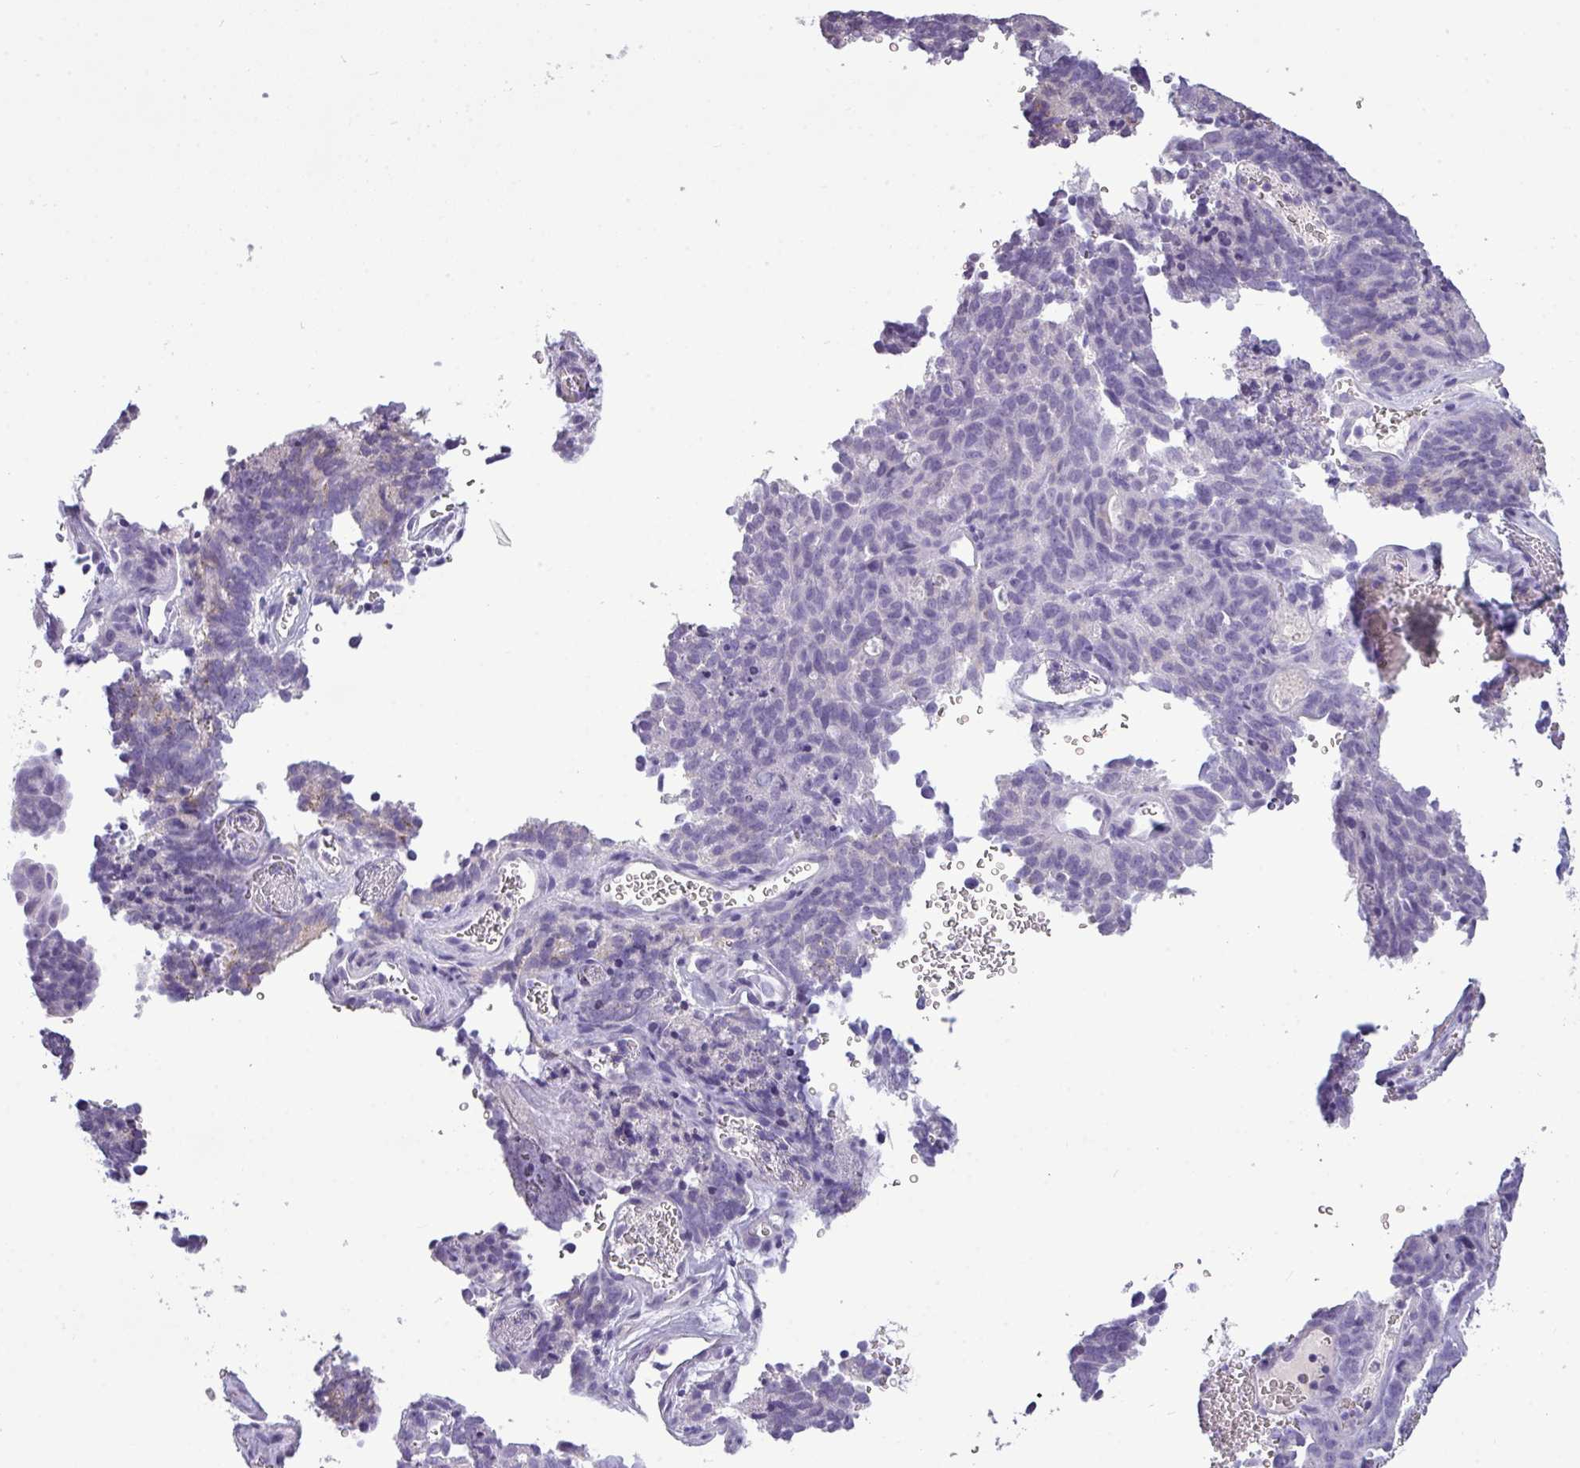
{"staining": {"intensity": "negative", "quantity": "none", "location": "none"}, "tissue": "cervical cancer", "cell_type": "Tumor cells", "image_type": "cancer", "snomed": [{"axis": "morphology", "description": "Adenocarcinoma, NOS"}, {"axis": "topography", "description": "Cervix"}], "caption": "Human adenocarcinoma (cervical) stained for a protein using immunohistochemistry shows no expression in tumor cells.", "gene": "TMEM91", "patient": {"sex": "female", "age": 38}}